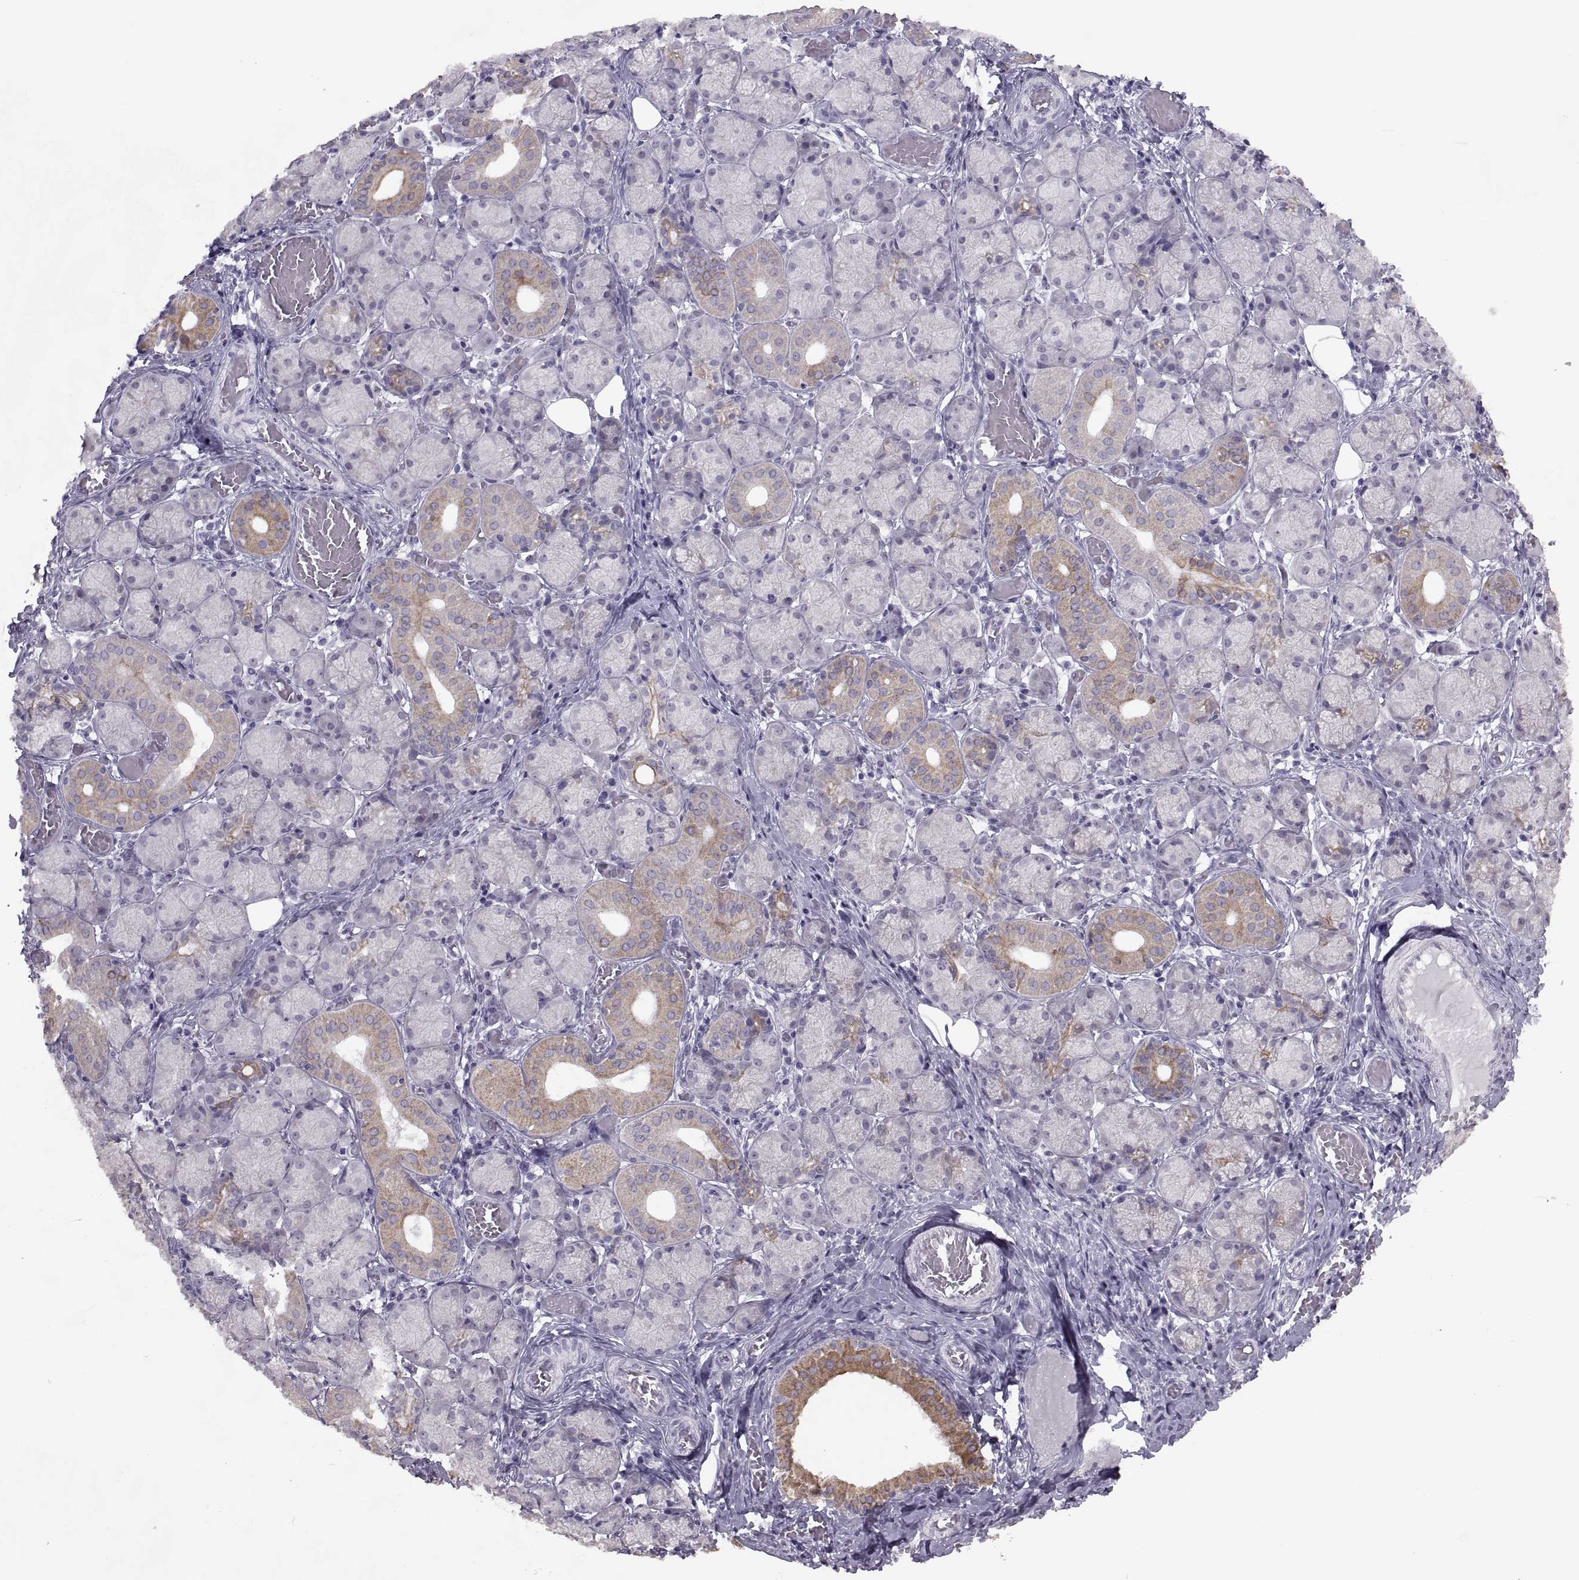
{"staining": {"intensity": "moderate", "quantity": "<25%", "location": "cytoplasmic/membranous"}, "tissue": "salivary gland", "cell_type": "Glandular cells", "image_type": "normal", "snomed": [{"axis": "morphology", "description": "Normal tissue, NOS"}, {"axis": "topography", "description": "Salivary gland"}, {"axis": "topography", "description": "Peripheral nerve tissue"}], "caption": "Immunohistochemistry photomicrograph of unremarkable salivary gland stained for a protein (brown), which shows low levels of moderate cytoplasmic/membranous staining in approximately <25% of glandular cells.", "gene": "ASIC2", "patient": {"sex": "female", "age": 24}}